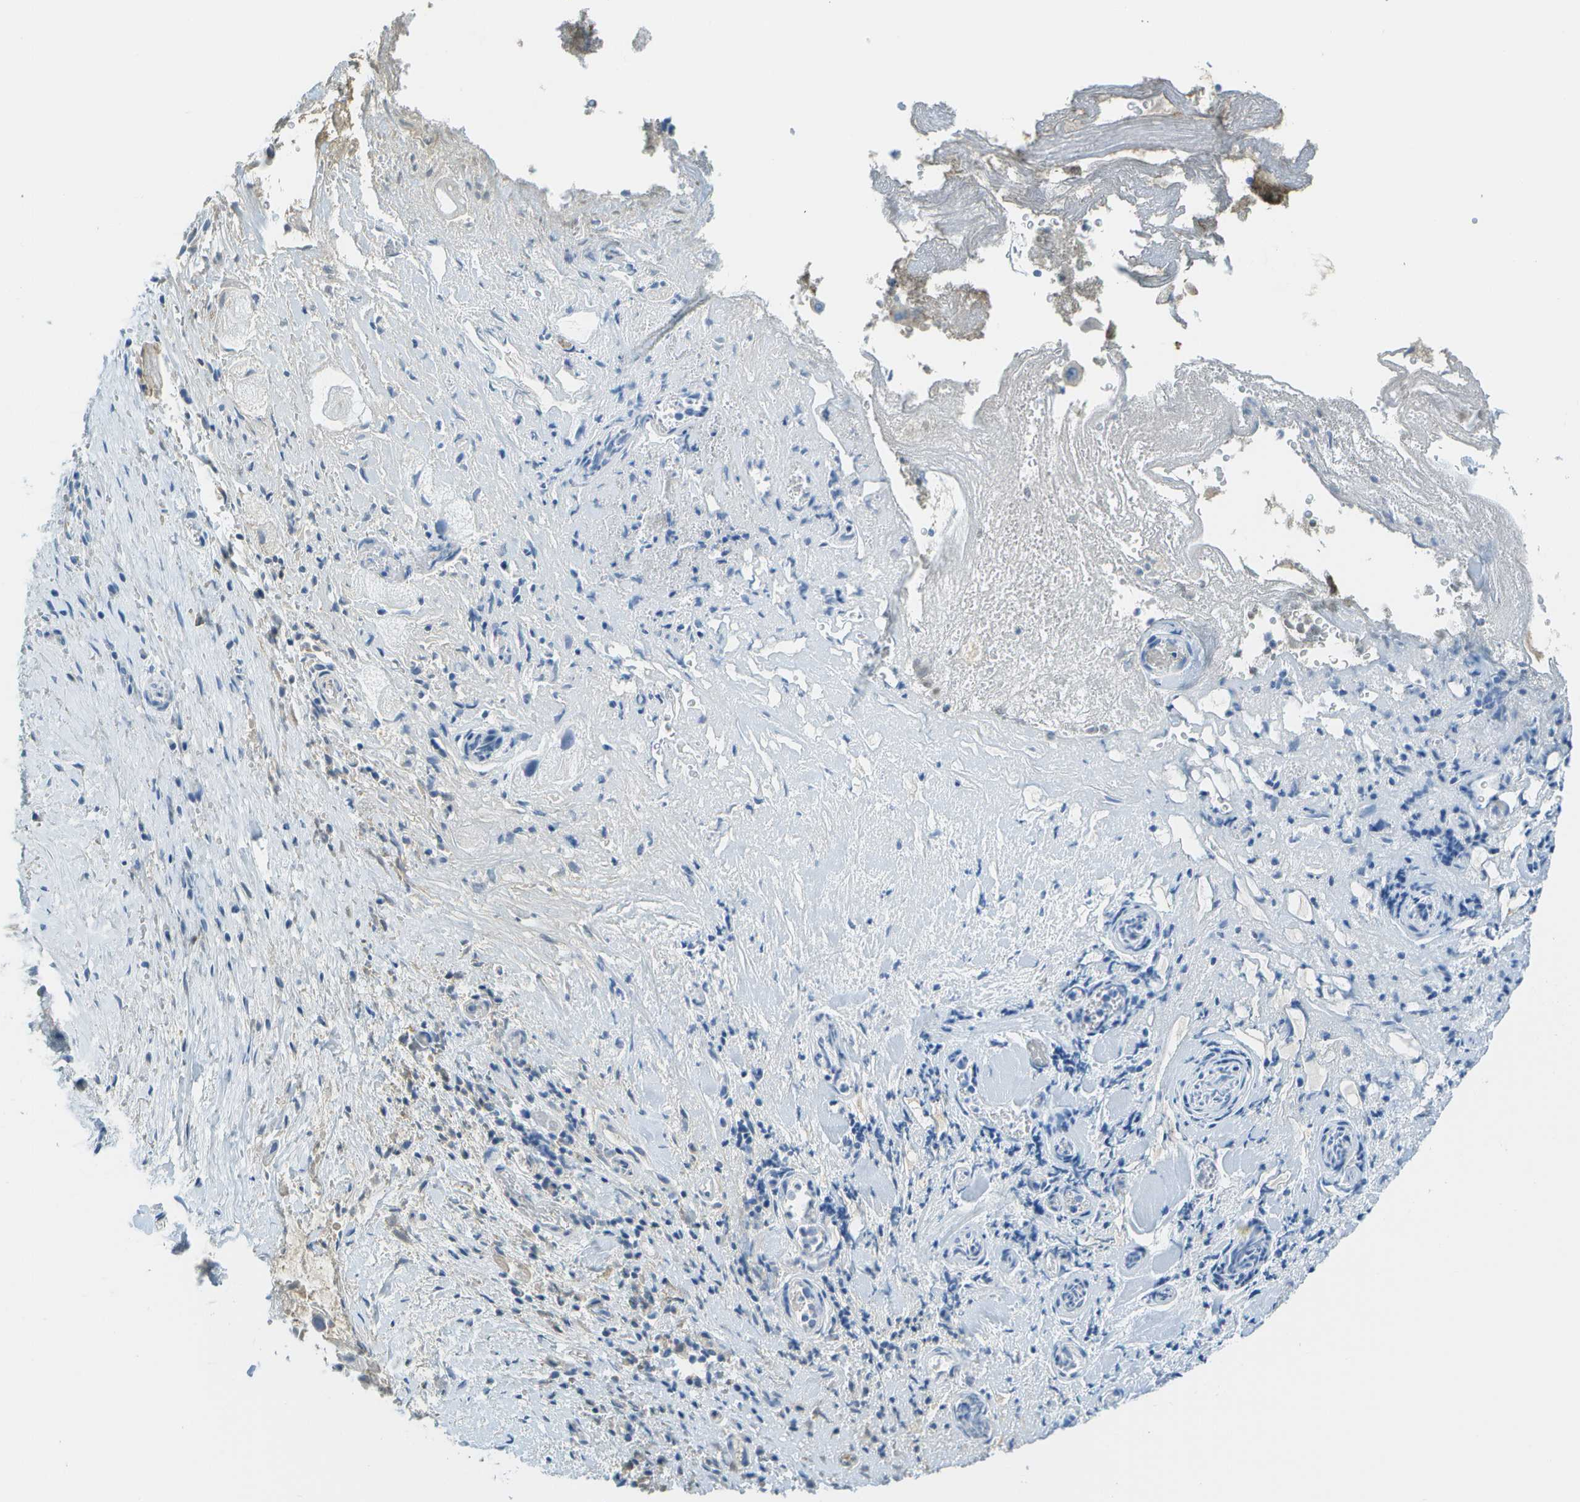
{"staining": {"intensity": "negative", "quantity": "none", "location": "none"}, "tissue": "liver cancer", "cell_type": "Tumor cells", "image_type": "cancer", "snomed": [{"axis": "morphology", "description": "Normal tissue, NOS"}, {"axis": "morphology", "description": "Cholangiocarcinoma"}, {"axis": "topography", "description": "Liver"}, {"axis": "topography", "description": "Peripheral nerve tissue"}], "caption": "Immunohistochemical staining of human liver cancer (cholangiocarcinoma) demonstrates no significant positivity in tumor cells.", "gene": "C1S", "patient": {"sex": "male", "age": 50}}